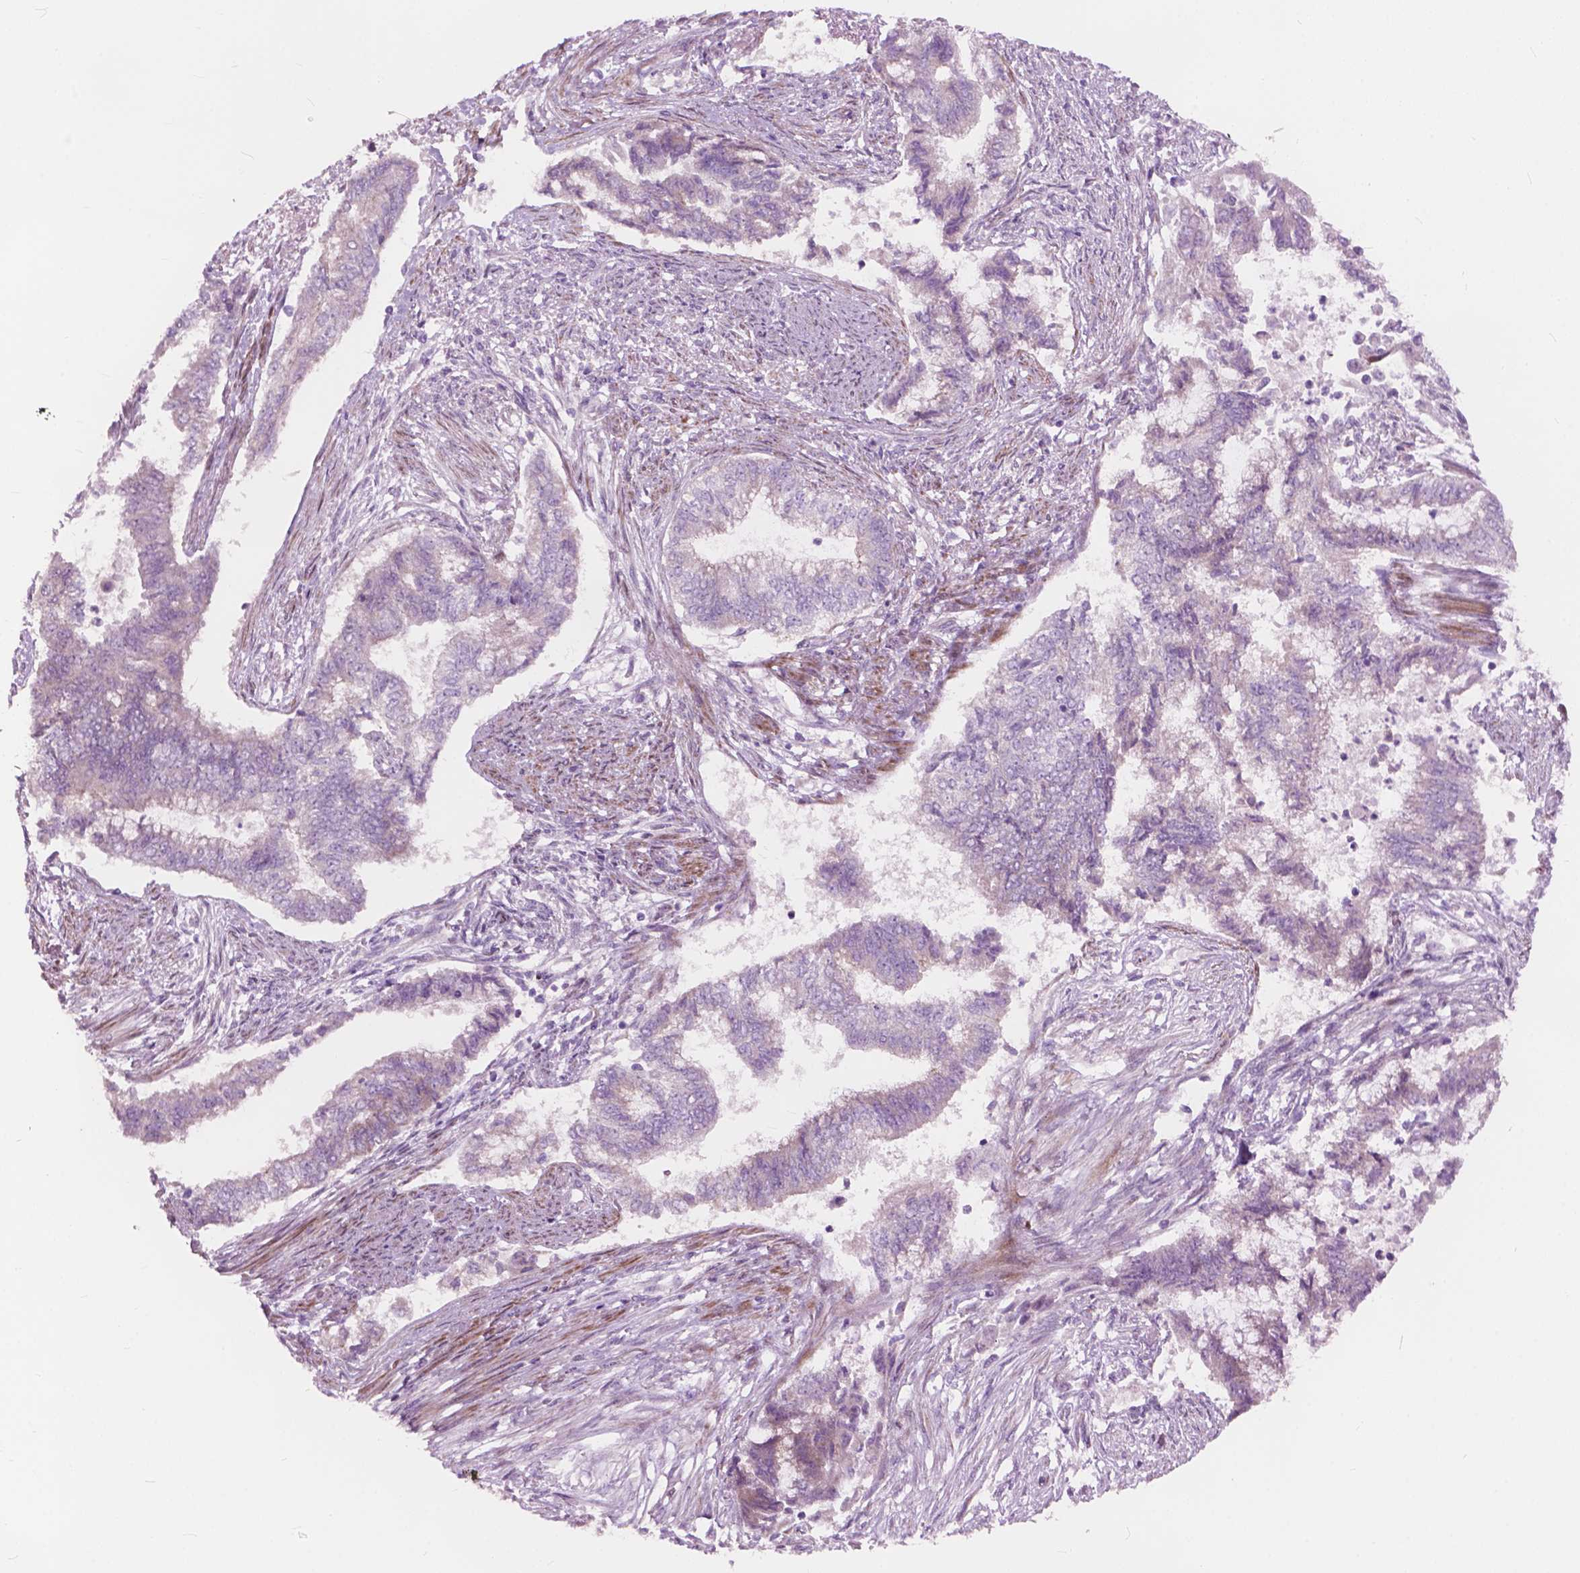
{"staining": {"intensity": "negative", "quantity": "none", "location": "none"}, "tissue": "endometrial cancer", "cell_type": "Tumor cells", "image_type": "cancer", "snomed": [{"axis": "morphology", "description": "Adenocarcinoma, NOS"}, {"axis": "topography", "description": "Endometrium"}], "caption": "DAB (3,3'-diaminobenzidine) immunohistochemical staining of human endometrial cancer (adenocarcinoma) shows no significant staining in tumor cells.", "gene": "MORN1", "patient": {"sex": "female", "age": 65}}